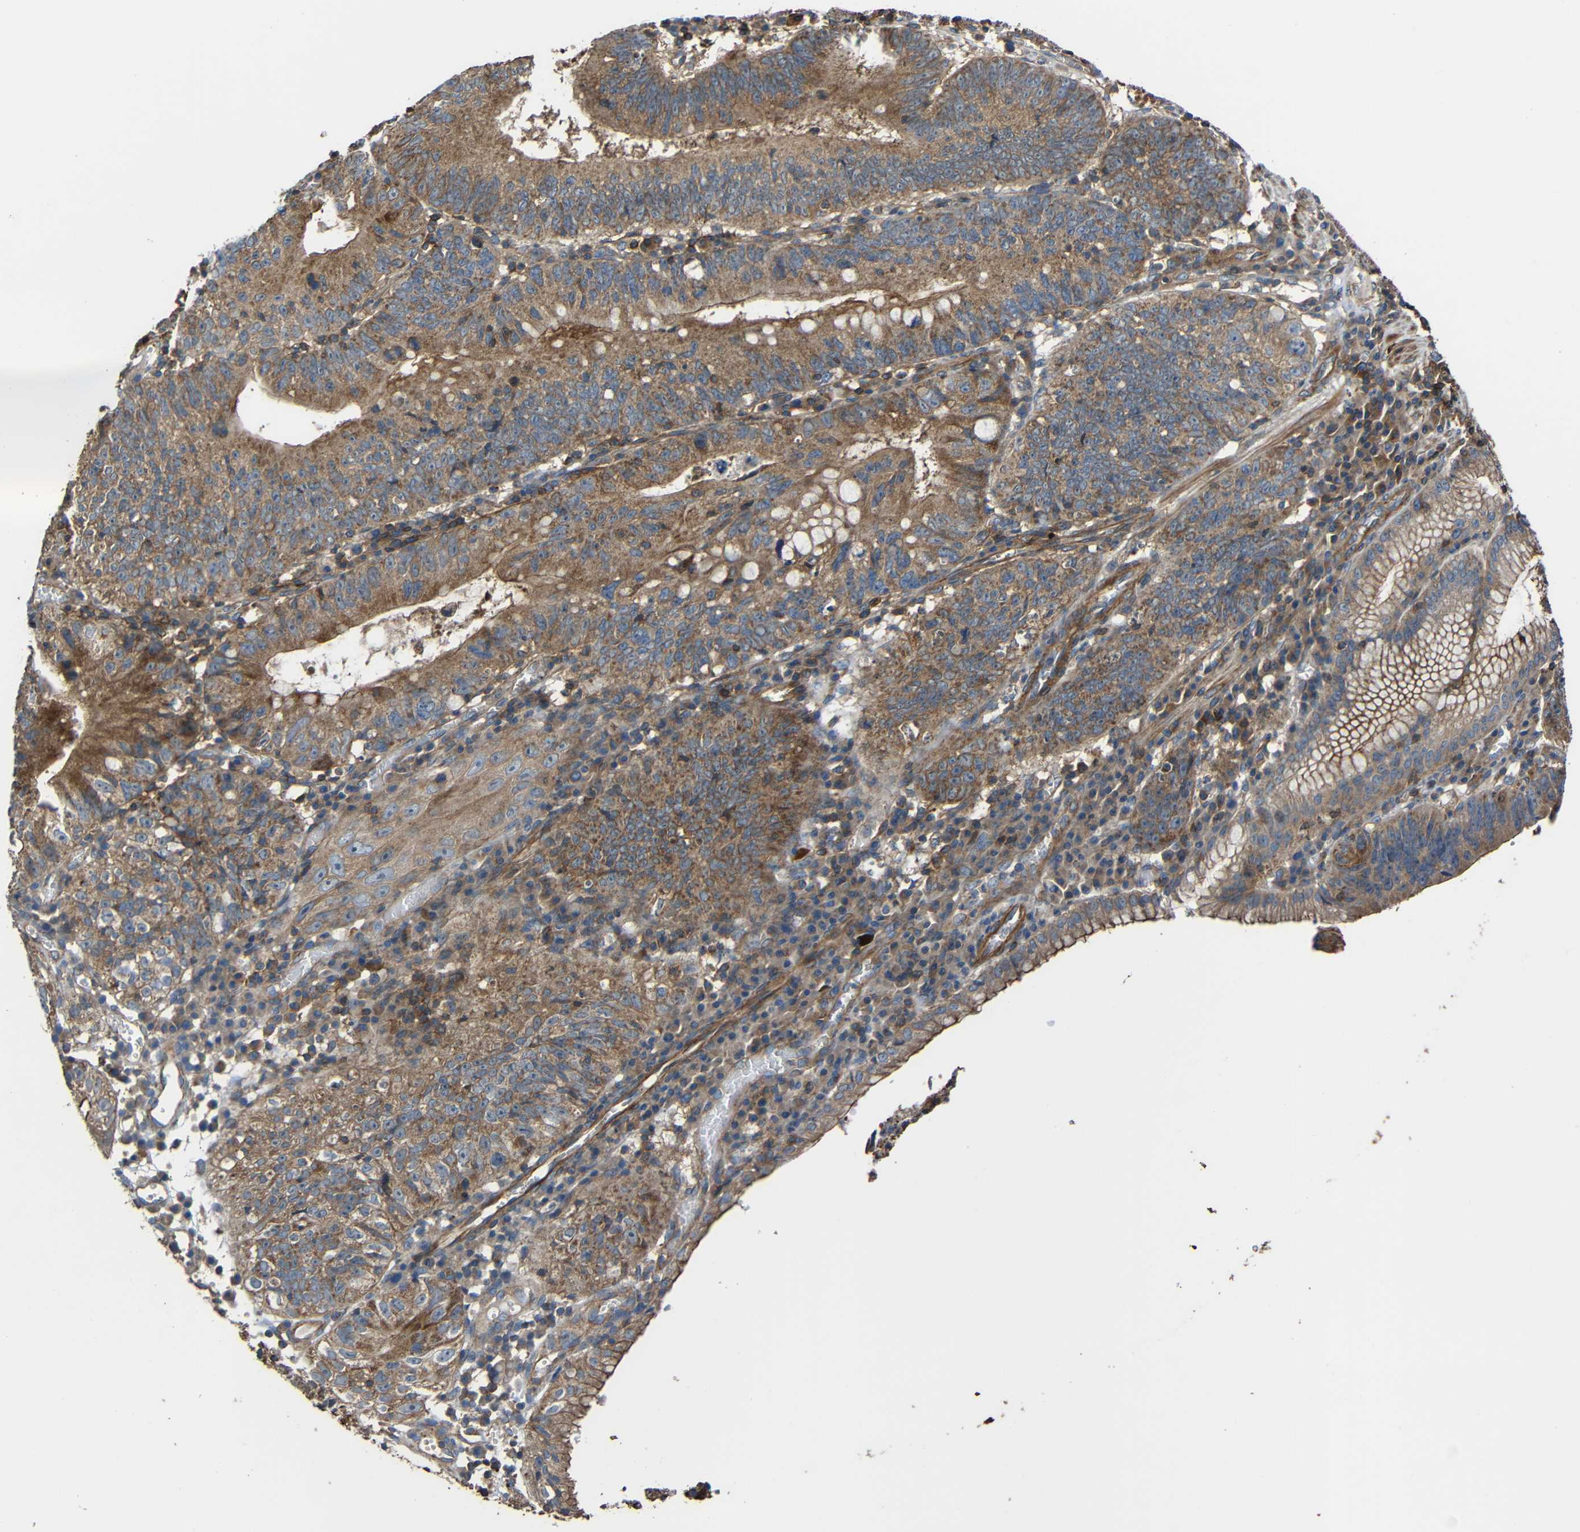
{"staining": {"intensity": "moderate", "quantity": ">75%", "location": "cytoplasmic/membranous"}, "tissue": "stomach cancer", "cell_type": "Tumor cells", "image_type": "cancer", "snomed": [{"axis": "morphology", "description": "Adenocarcinoma, NOS"}, {"axis": "topography", "description": "Stomach"}], "caption": "Immunohistochemistry (DAB (3,3'-diaminobenzidine)) staining of human stomach cancer (adenocarcinoma) exhibits moderate cytoplasmic/membranous protein positivity in approximately >75% of tumor cells. The protein is shown in brown color, while the nuclei are stained blue.", "gene": "RHOT2", "patient": {"sex": "male", "age": 59}}